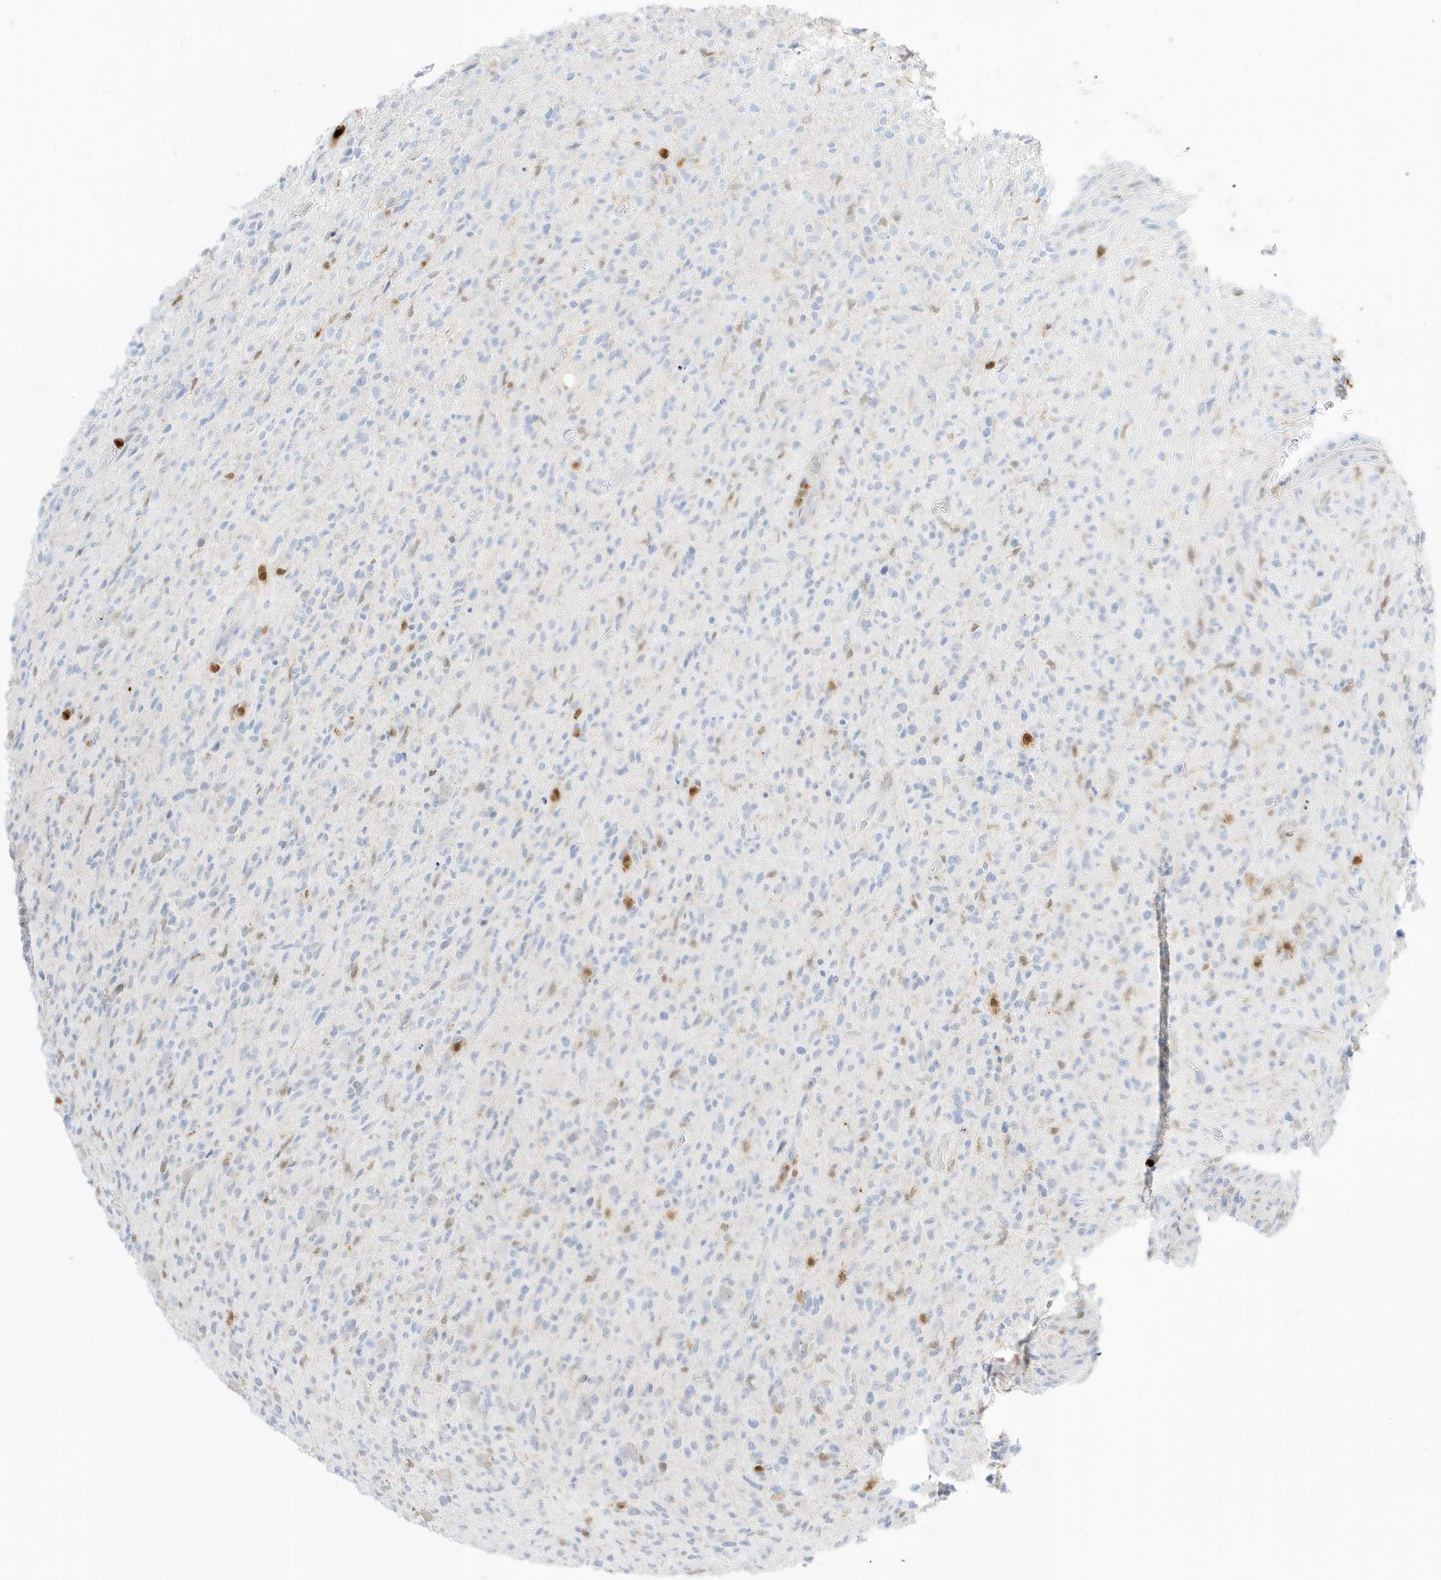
{"staining": {"intensity": "negative", "quantity": "none", "location": "none"}, "tissue": "glioma", "cell_type": "Tumor cells", "image_type": "cancer", "snomed": [{"axis": "morphology", "description": "Glioma, malignant, High grade"}, {"axis": "topography", "description": "Brain"}], "caption": "Immunohistochemistry (IHC) micrograph of malignant glioma (high-grade) stained for a protein (brown), which displays no expression in tumor cells.", "gene": "GCA", "patient": {"sex": "female", "age": 57}}